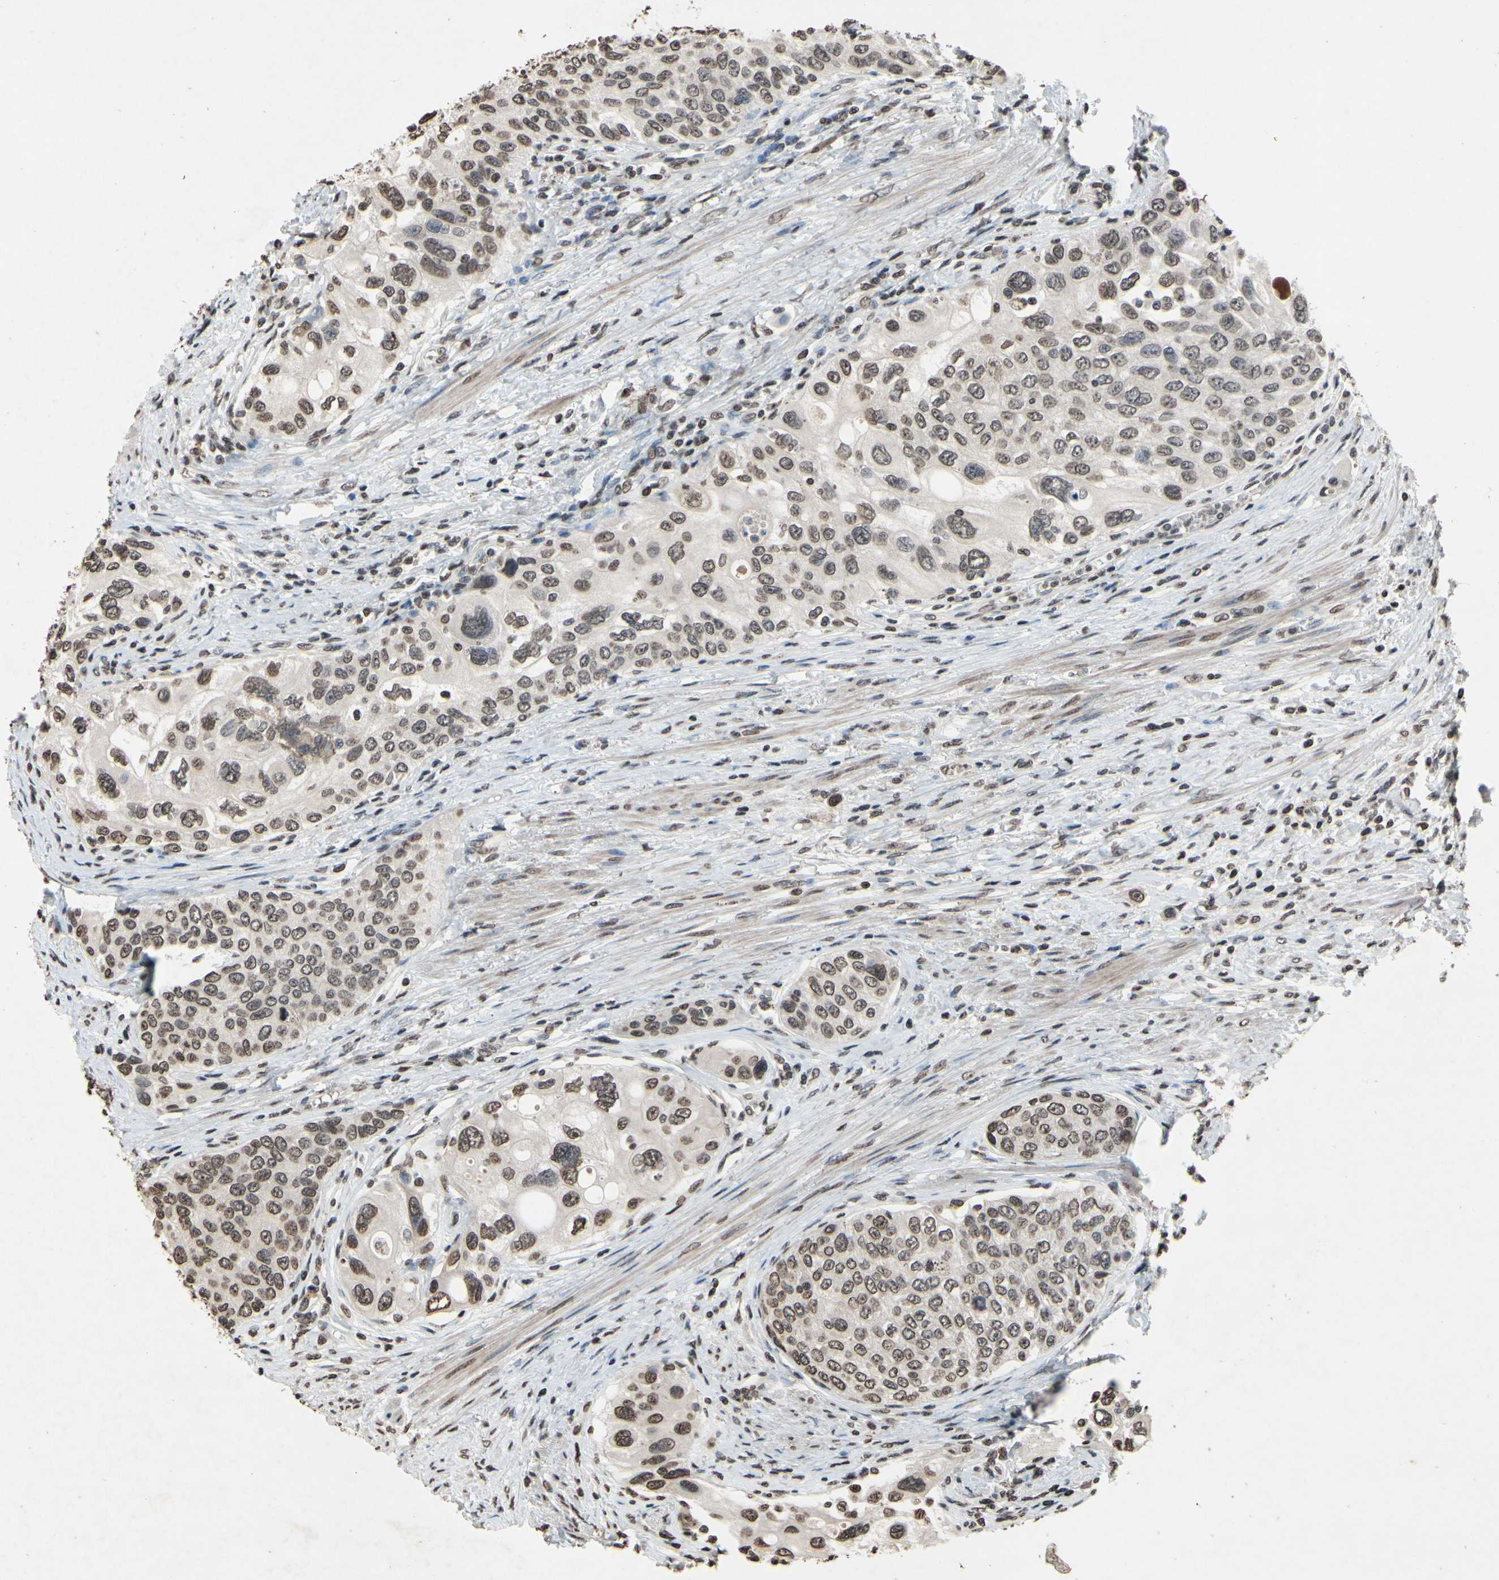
{"staining": {"intensity": "negative", "quantity": "none", "location": "none"}, "tissue": "urothelial cancer", "cell_type": "Tumor cells", "image_type": "cancer", "snomed": [{"axis": "morphology", "description": "Urothelial carcinoma, High grade"}, {"axis": "topography", "description": "Urinary bladder"}], "caption": "An immunohistochemistry (IHC) photomicrograph of urothelial carcinoma (high-grade) is shown. There is no staining in tumor cells of urothelial carcinoma (high-grade).", "gene": "HIPK2", "patient": {"sex": "female", "age": 56}}